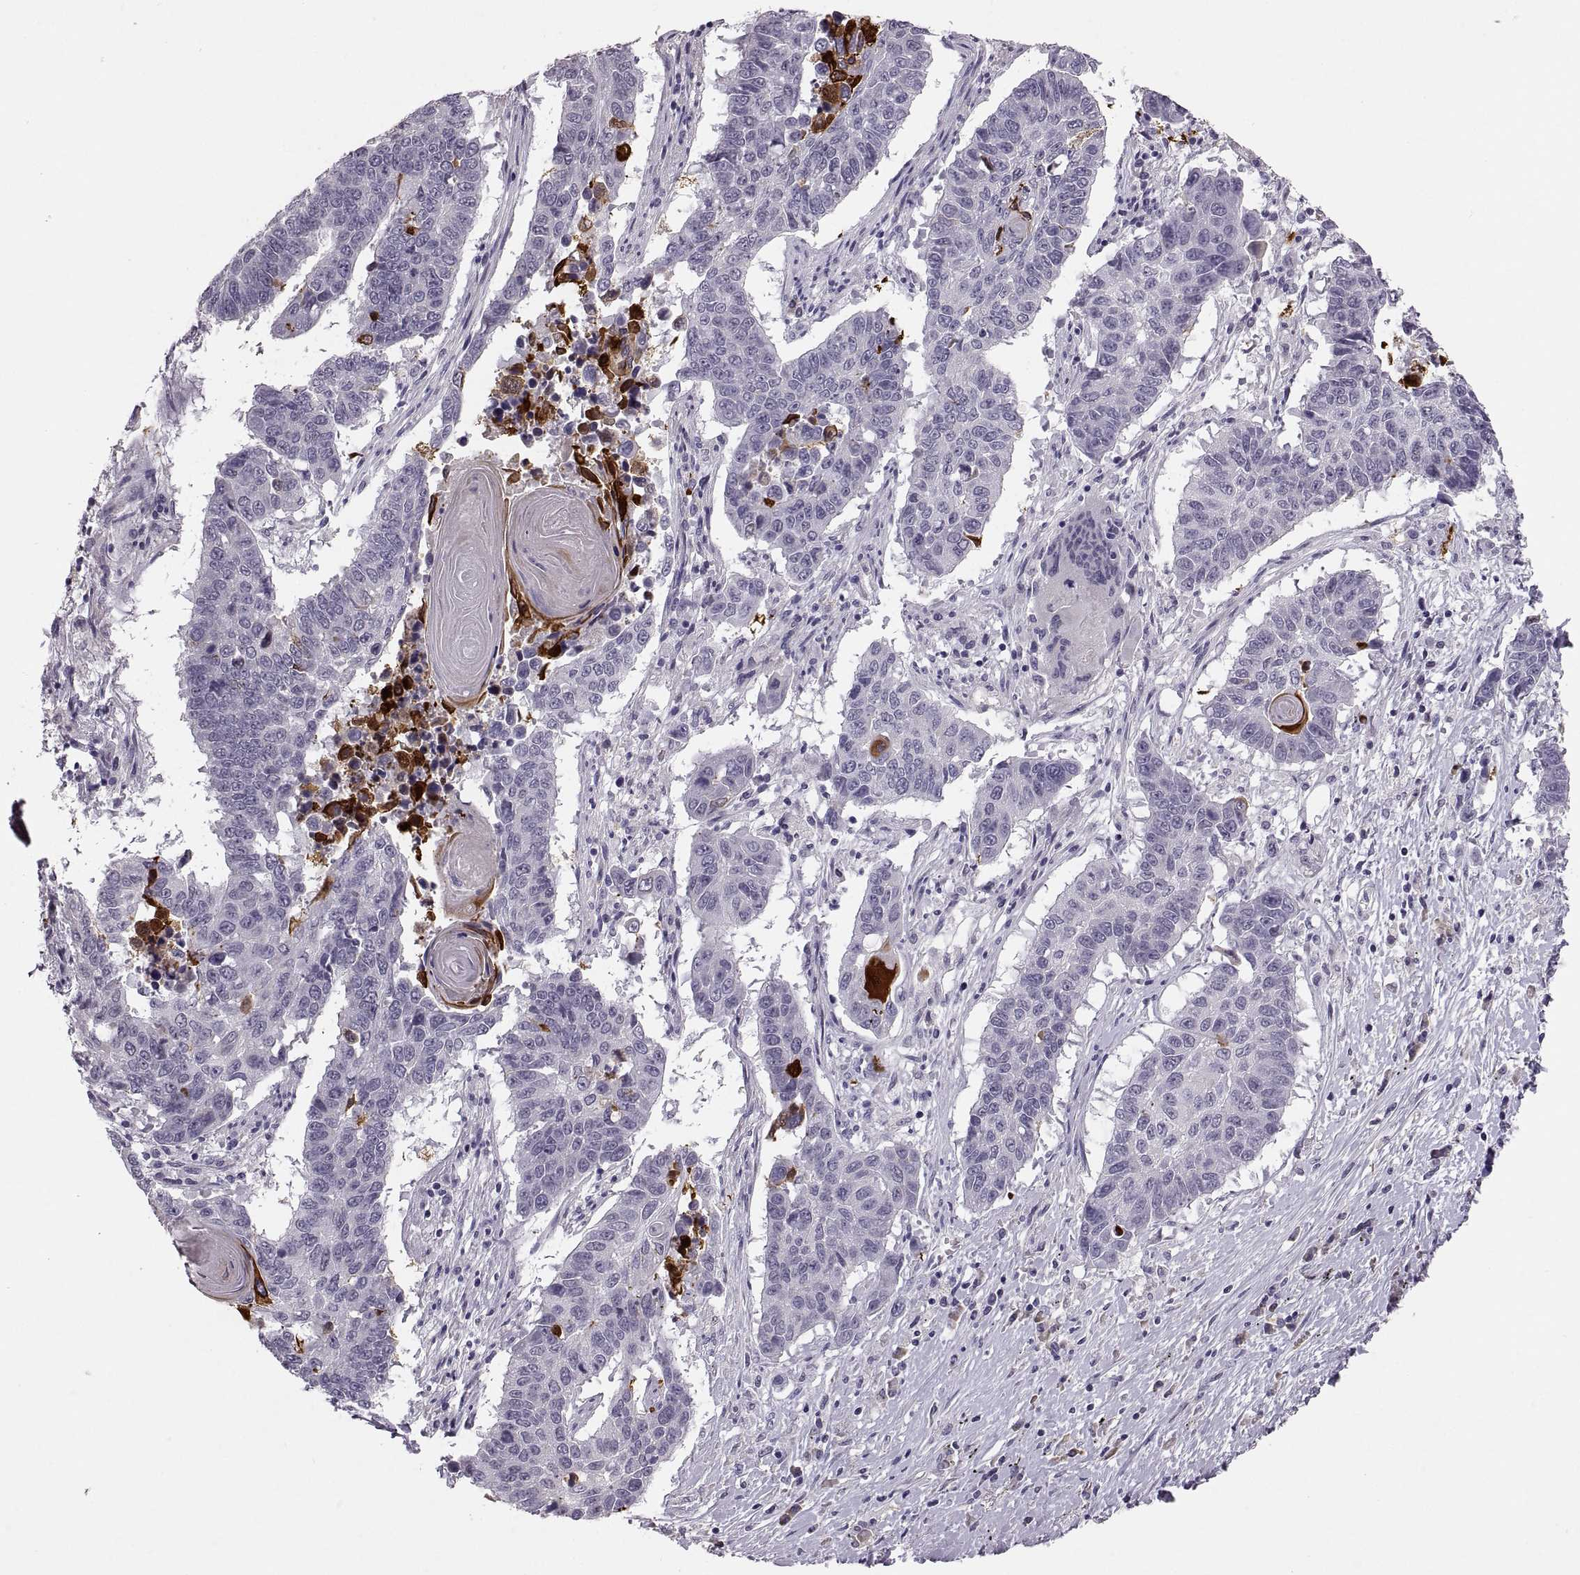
{"staining": {"intensity": "negative", "quantity": "none", "location": "none"}, "tissue": "lung cancer", "cell_type": "Tumor cells", "image_type": "cancer", "snomed": [{"axis": "morphology", "description": "Squamous cell carcinoma, NOS"}, {"axis": "topography", "description": "Lung"}], "caption": "Immunohistochemistry micrograph of neoplastic tissue: lung cancer (squamous cell carcinoma) stained with DAB displays no significant protein positivity in tumor cells.", "gene": "MAGEB18", "patient": {"sex": "male", "age": 73}}